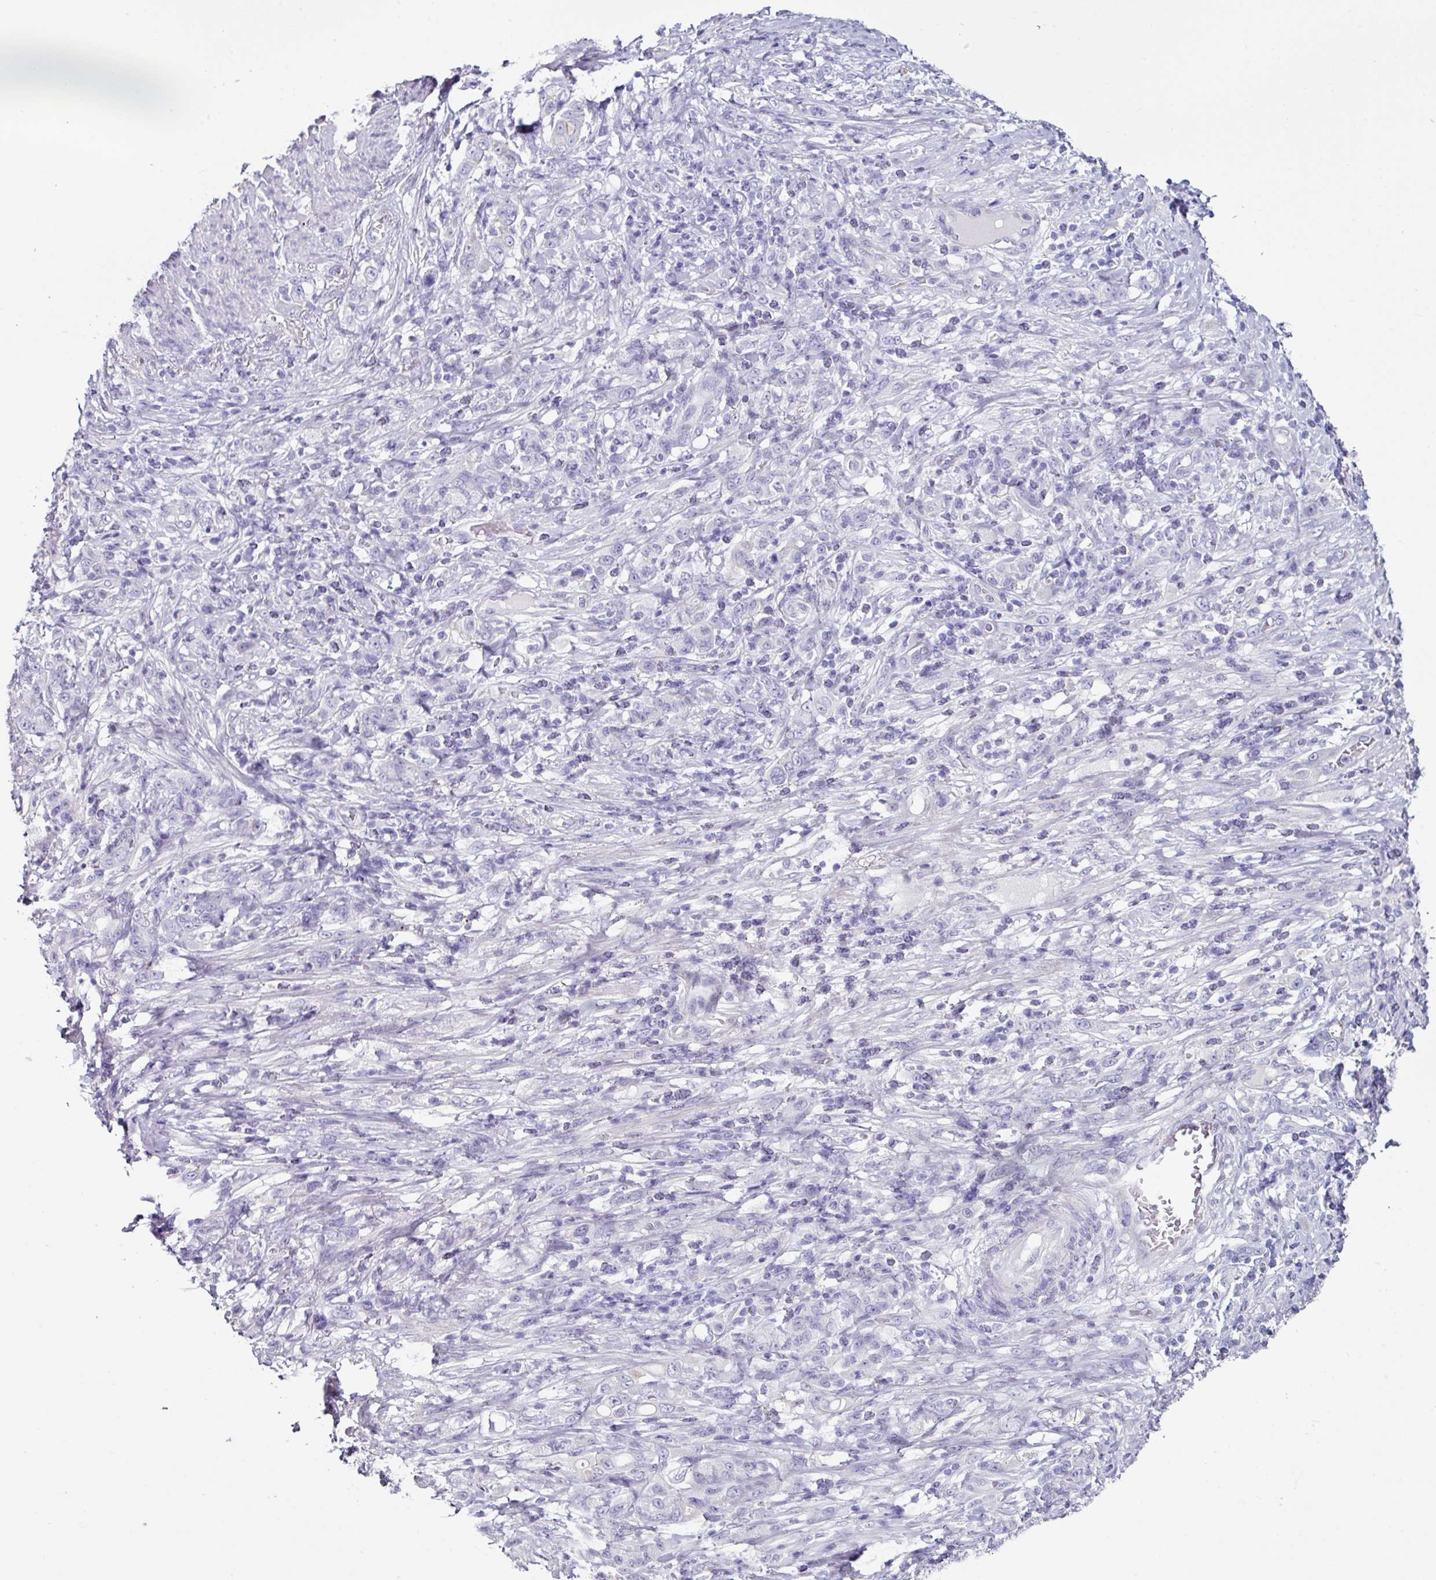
{"staining": {"intensity": "negative", "quantity": "none", "location": "none"}, "tissue": "stomach cancer", "cell_type": "Tumor cells", "image_type": "cancer", "snomed": [{"axis": "morphology", "description": "Adenocarcinoma, NOS"}, {"axis": "topography", "description": "Stomach"}], "caption": "A histopathology image of stomach adenocarcinoma stained for a protein displays no brown staining in tumor cells.", "gene": "GLP2R", "patient": {"sex": "female", "age": 79}}